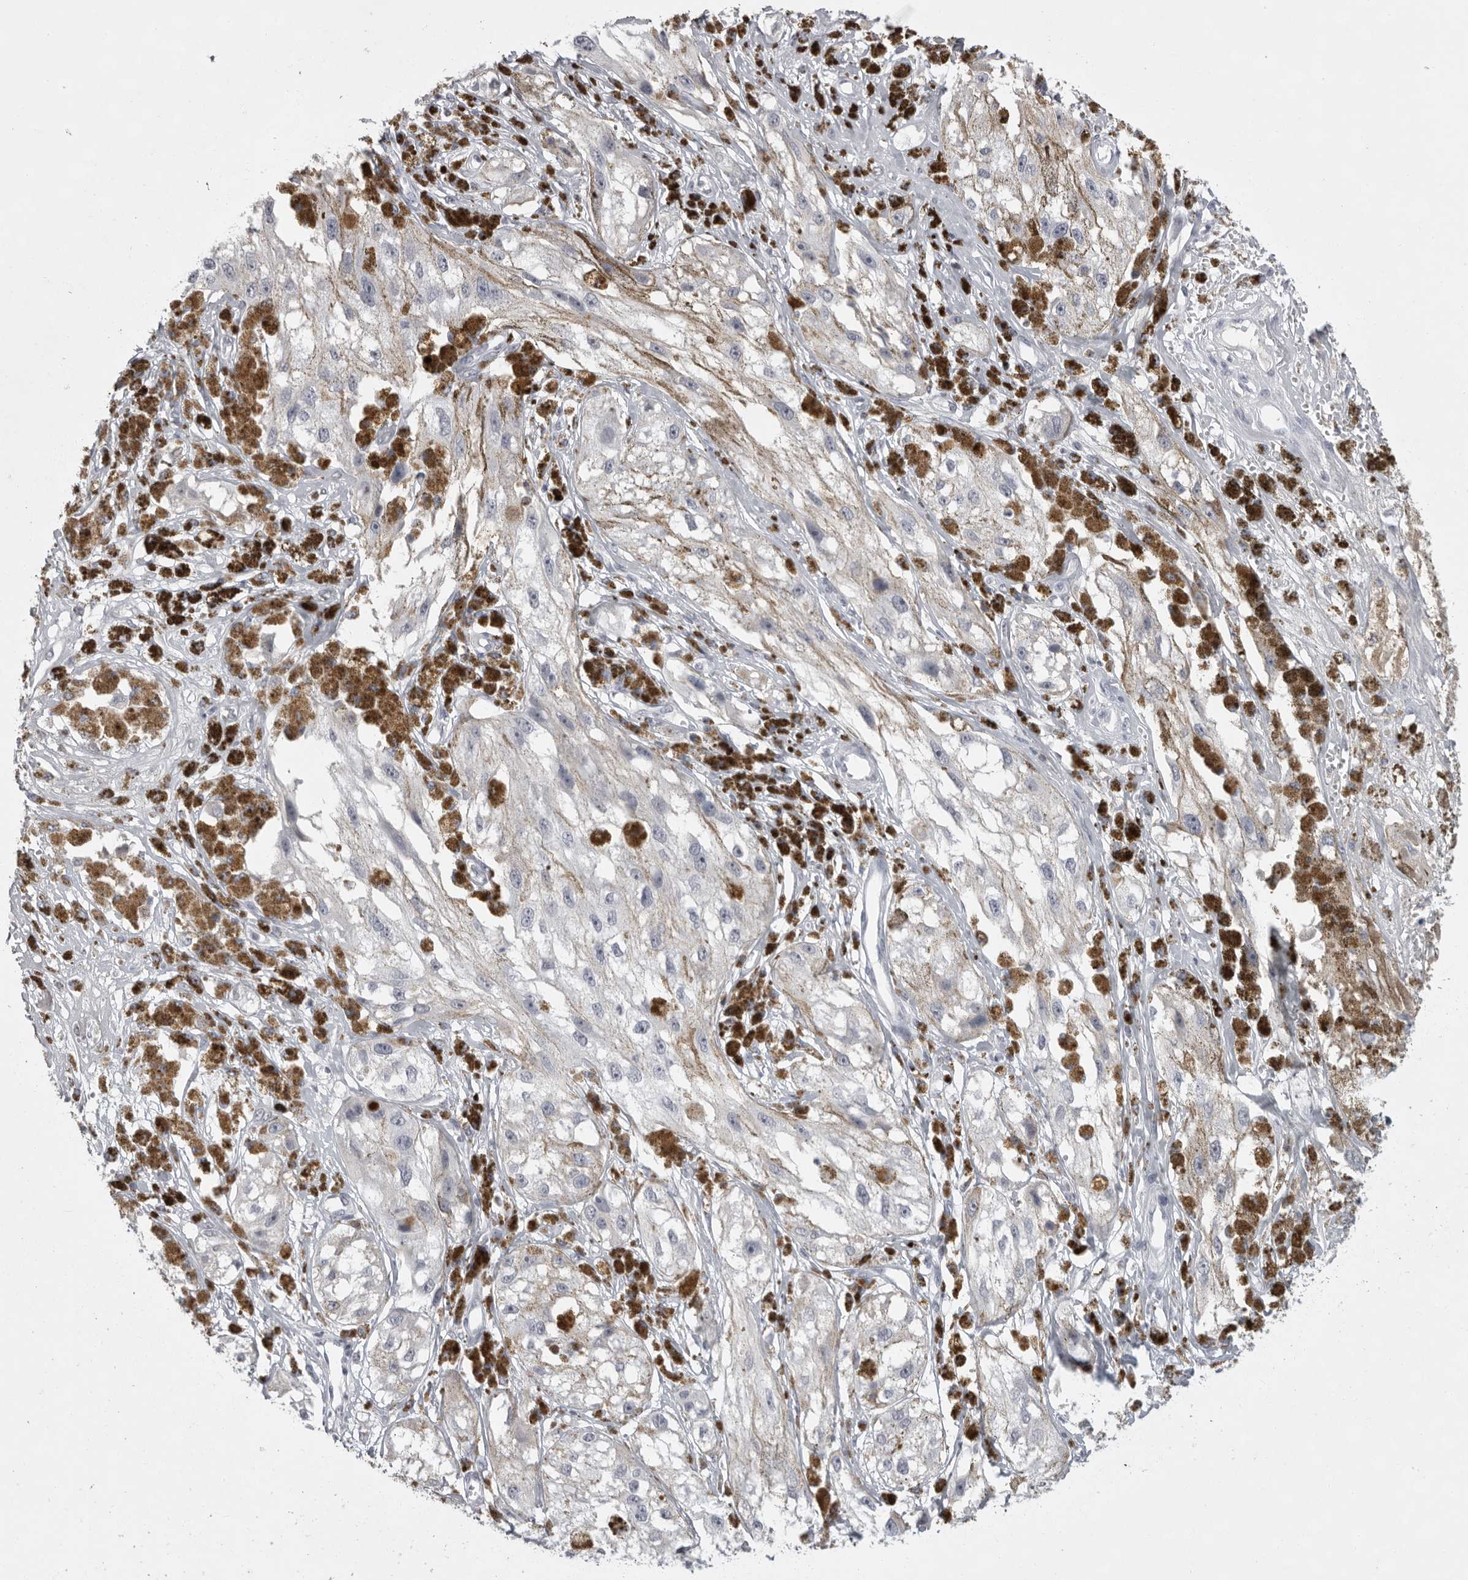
{"staining": {"intensity": "negative", "quantity": "none", "location": "none"}, "tissue": "melanoma", "cell_type": "Tumor cells", "image_type": "cancer", "snomed": [{"axis": "morphology", "description": "Malignant melanoma, NOS"}, {"axis": "topography", "description": "Skin"}], "caption": "This is an immunohistochemistry (IHC) photomicrograph of human malignant melanoma. There is no staining in tumor cells.", "gene": "GNLY", "patient": {"sex": "male", "age": 88}}